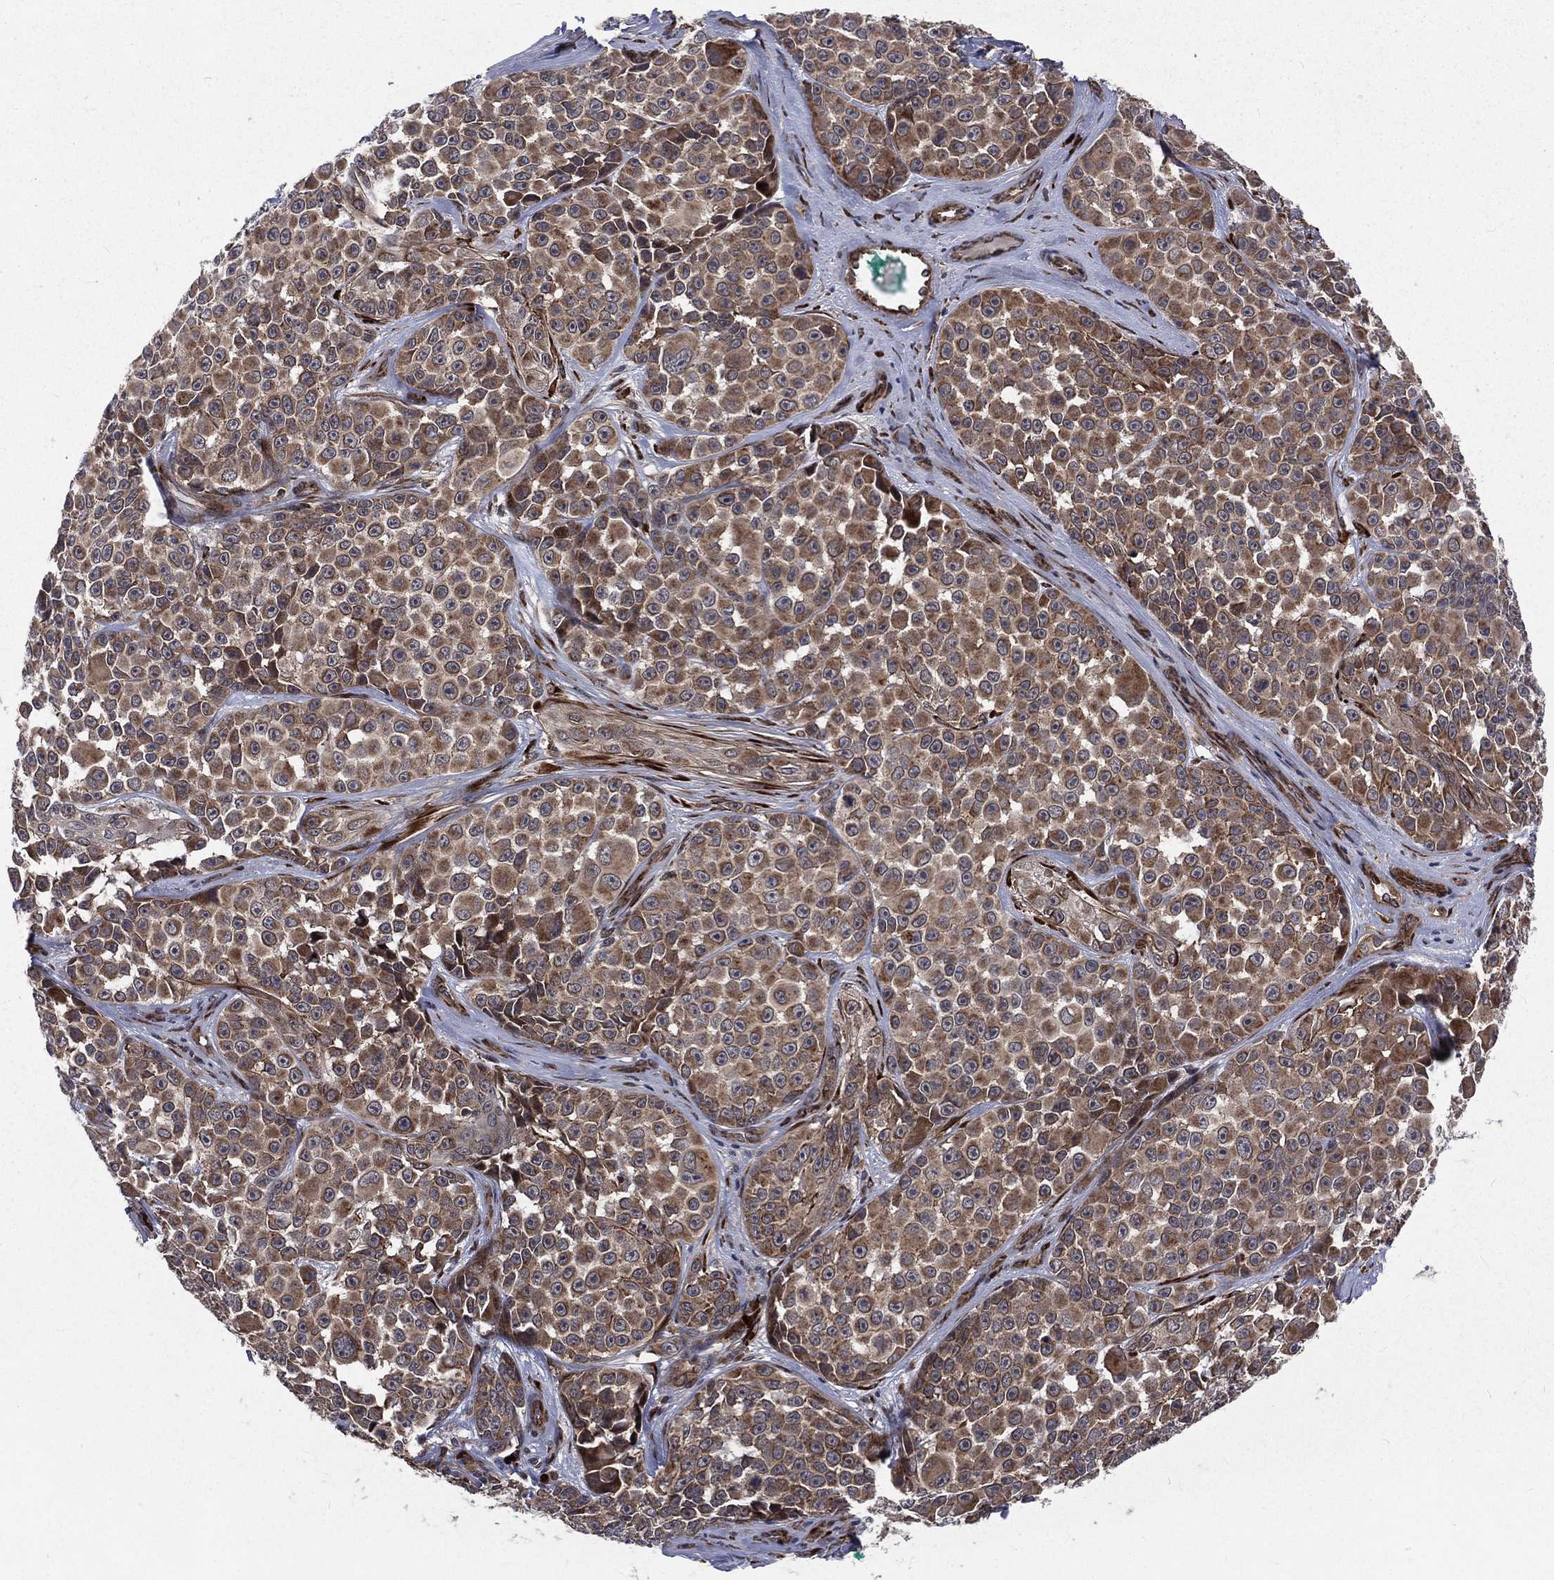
{"staining": {"intensity": "moderate", "quantity": ">75%", "location": "cytoplasmic/membranous"}, "tissue": "melanoma", "cell_type": "Tumor cells", "image_type": "cancer", "snomed": [{"axis": "morphology", "description": "Malignant melanoma, NOS"}, {"axis": "topography", "description": "Skin"}], "caption": "Immunohistochemical staining of human malignant melanoma reveals medium levels of moderate cytoplasmic/membranous protein positivity in approximately >75% of tumor cells. The protein of interest is stained brown, and the nuclei are stained in blue (DAB (3,3'-diaminobenzidine) IHC with brightfield microscopy, high magnification).", "gene": "ARL3", "patient": {"sex": "female", "age": 88}}